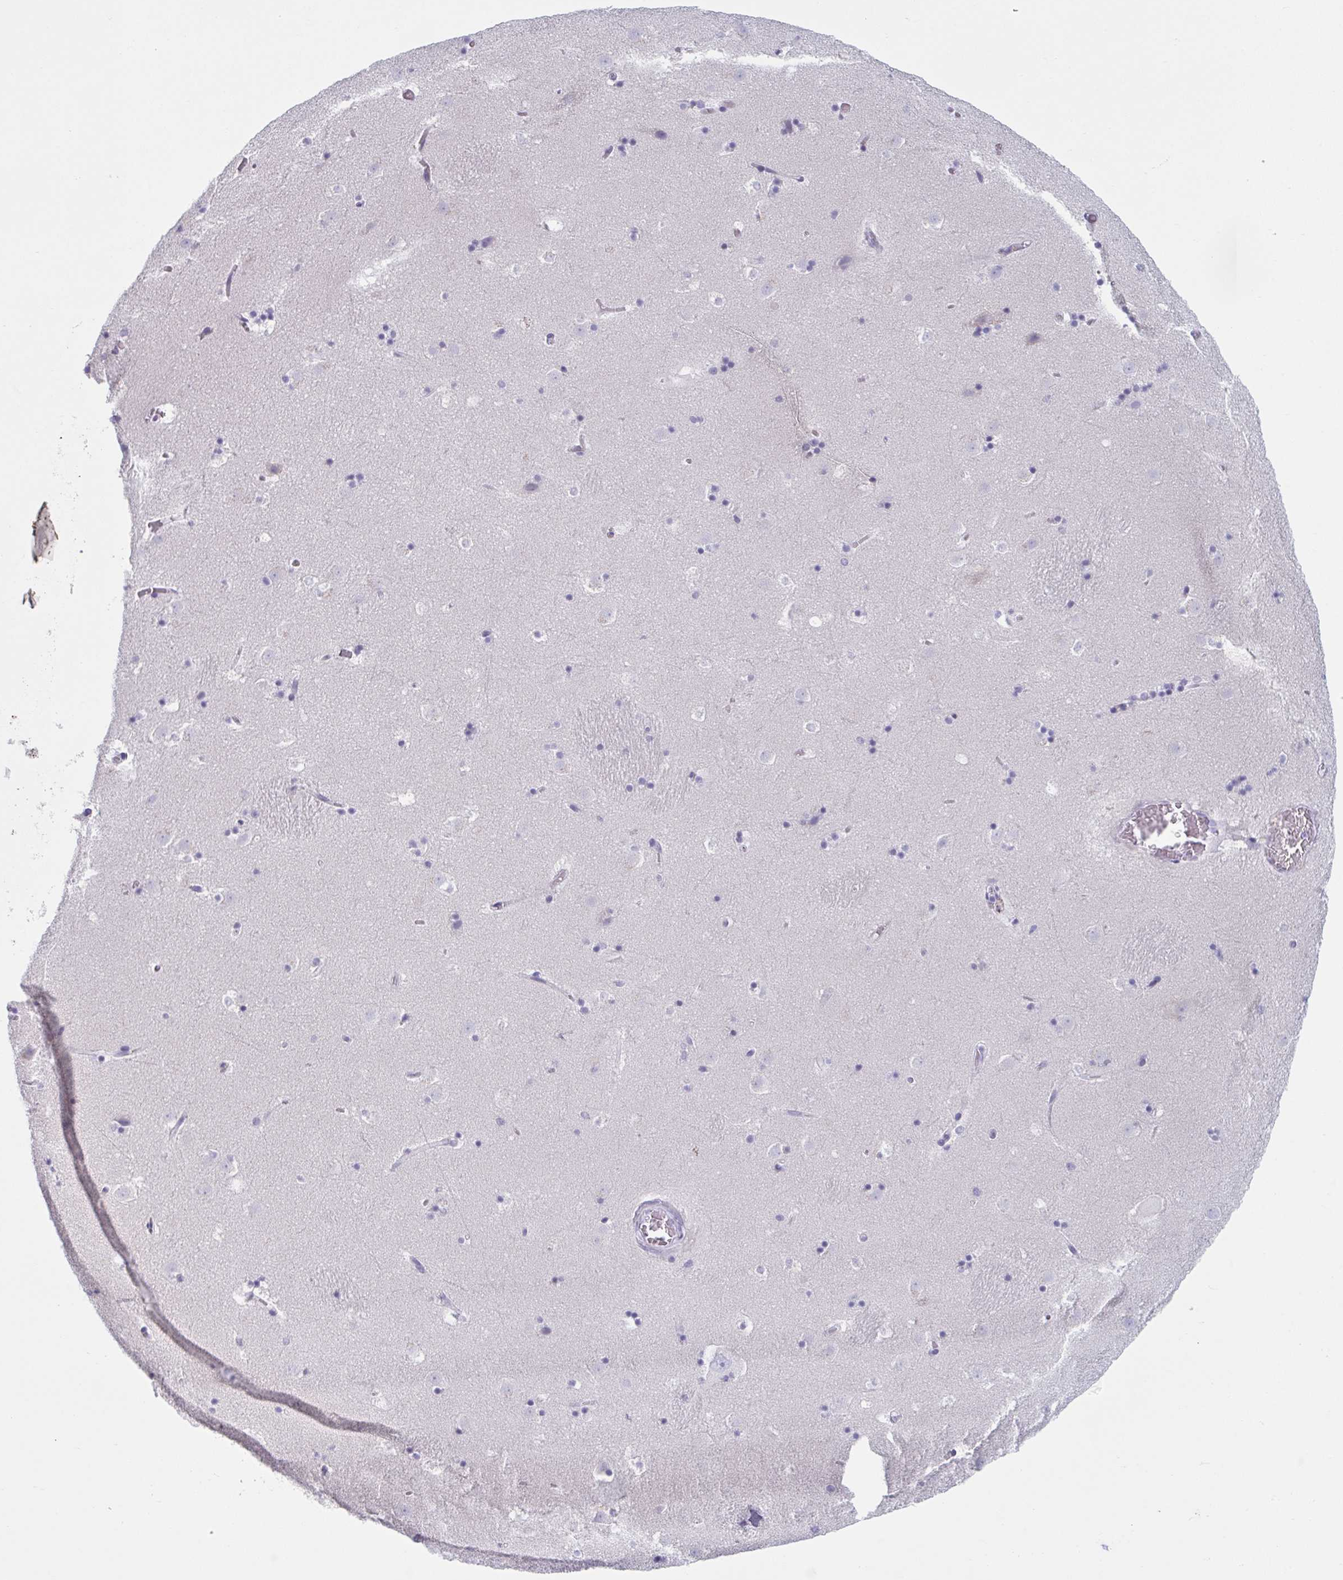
{"staining": {"intensity": "negative", "quantity": "none", "location": "none"}, "tissue": "caudate", "cell_type": "Glial cells", "image_type": "normal", "snomed": [{"axis": "morphology", "description": "Normal tissue, NOS"}, {"axis": "topography", "description": "Lateral ventricle wall"}], "caption": "This is a histopathology image of immunohistochemistry (IHC) staining of unremarkable caudate, which shows no positivity in glial cells. (DAB (3,3'-diaminobenzidine) immunohistochemistry (IHC) visualized using brightfield microscopy, high magnification).", "gene": "HSD11B2", "patient": {"sex": "male", "age": 37}}